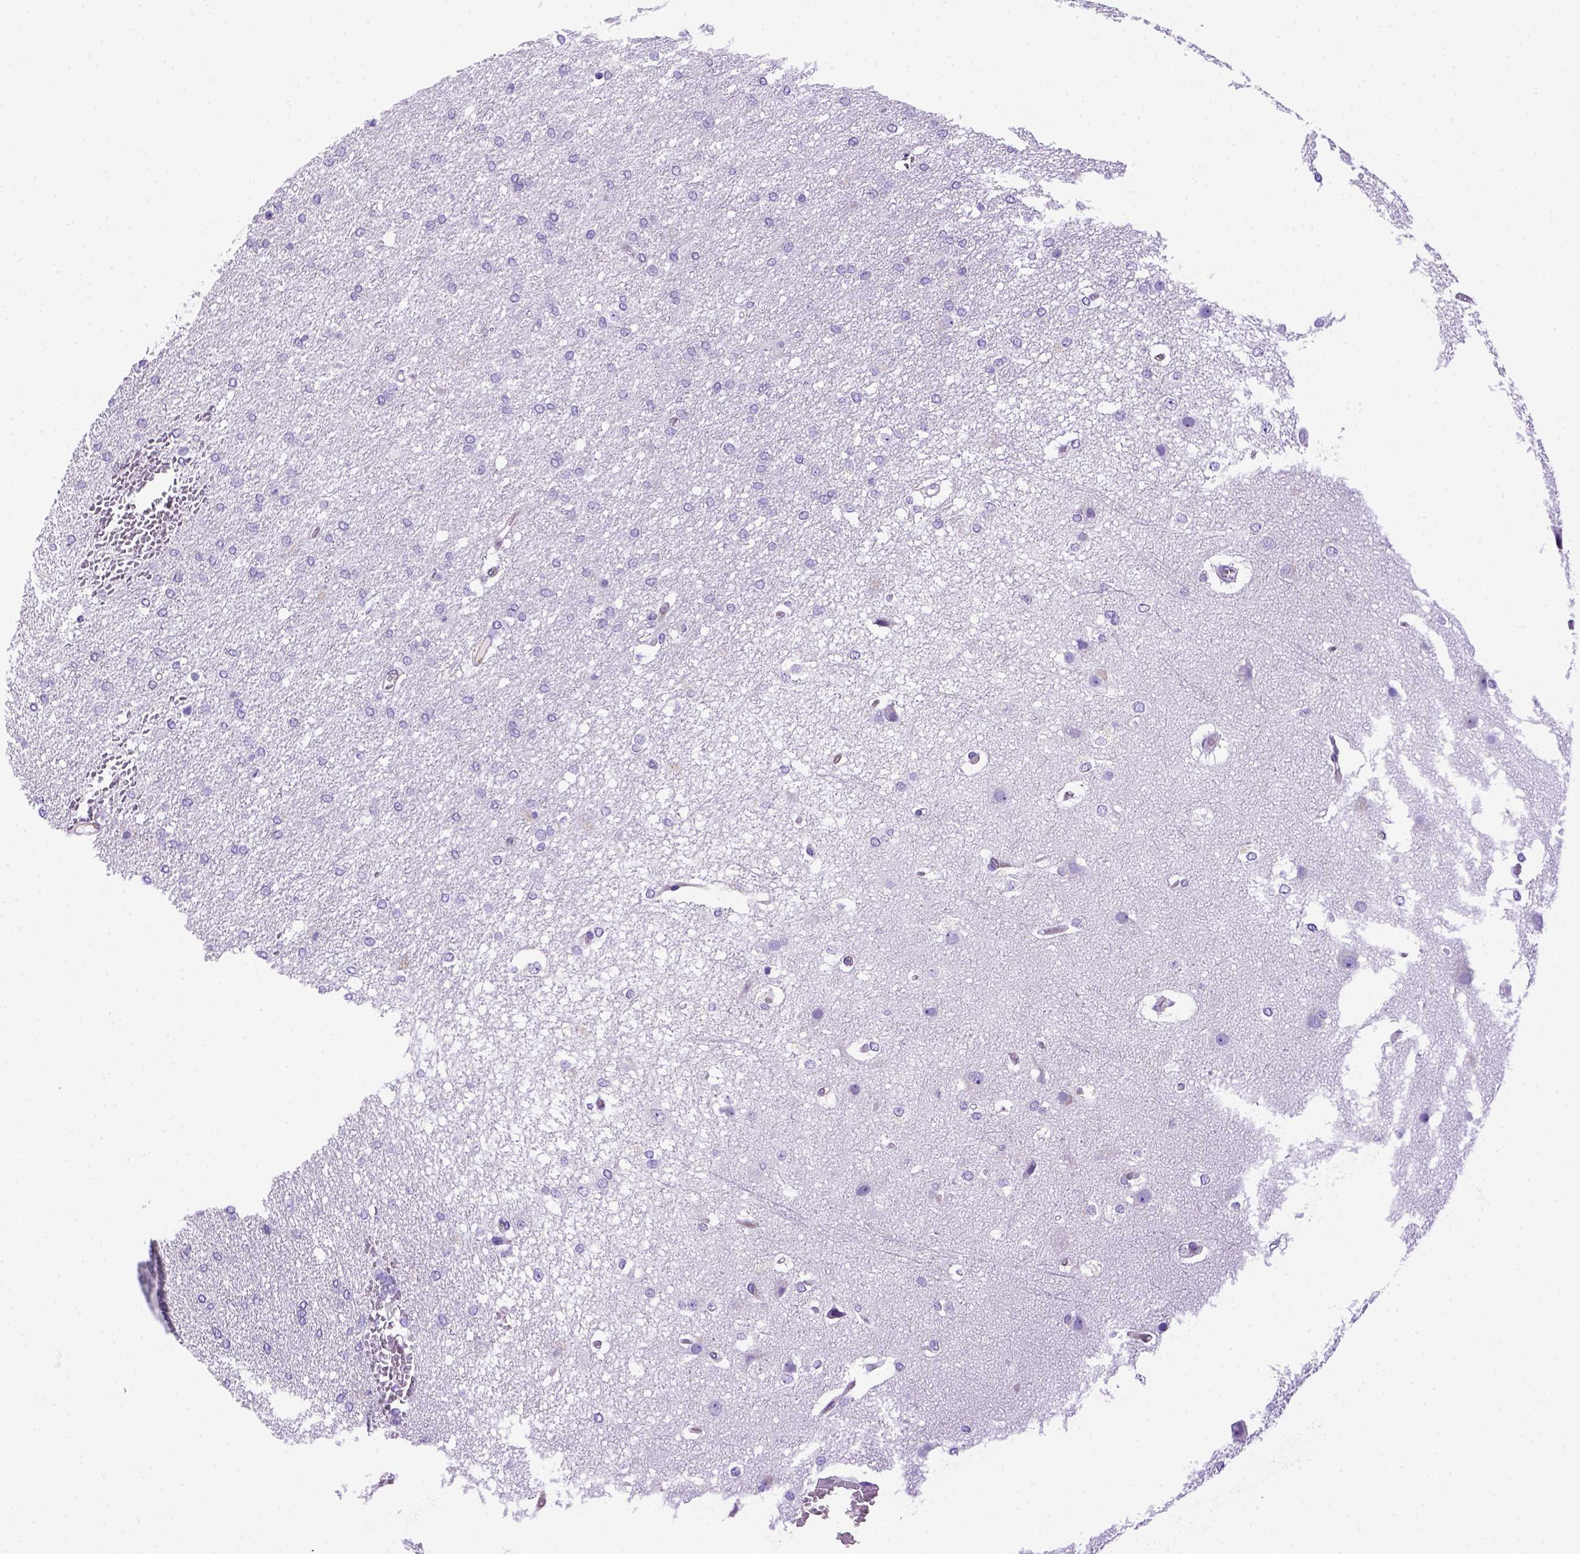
{"staining": {"intensity": "negative", "quantity": "none", "location": "none"}, "tissue": "glioma", "cell_type": "Tumor cells", "image_type": "cancer", "snomed": [{"axis": "morphology", "description": "Glioma, malignant, High grade"}, {"axis": "topography", "description": "Brain"}], "caption": "This is an immunohistochemistry (IHC) photomicrograph of glioma. There is no staining in tumor cells.", "gene": "PTGES", "patient": {"sex": "female", "age": 61}}